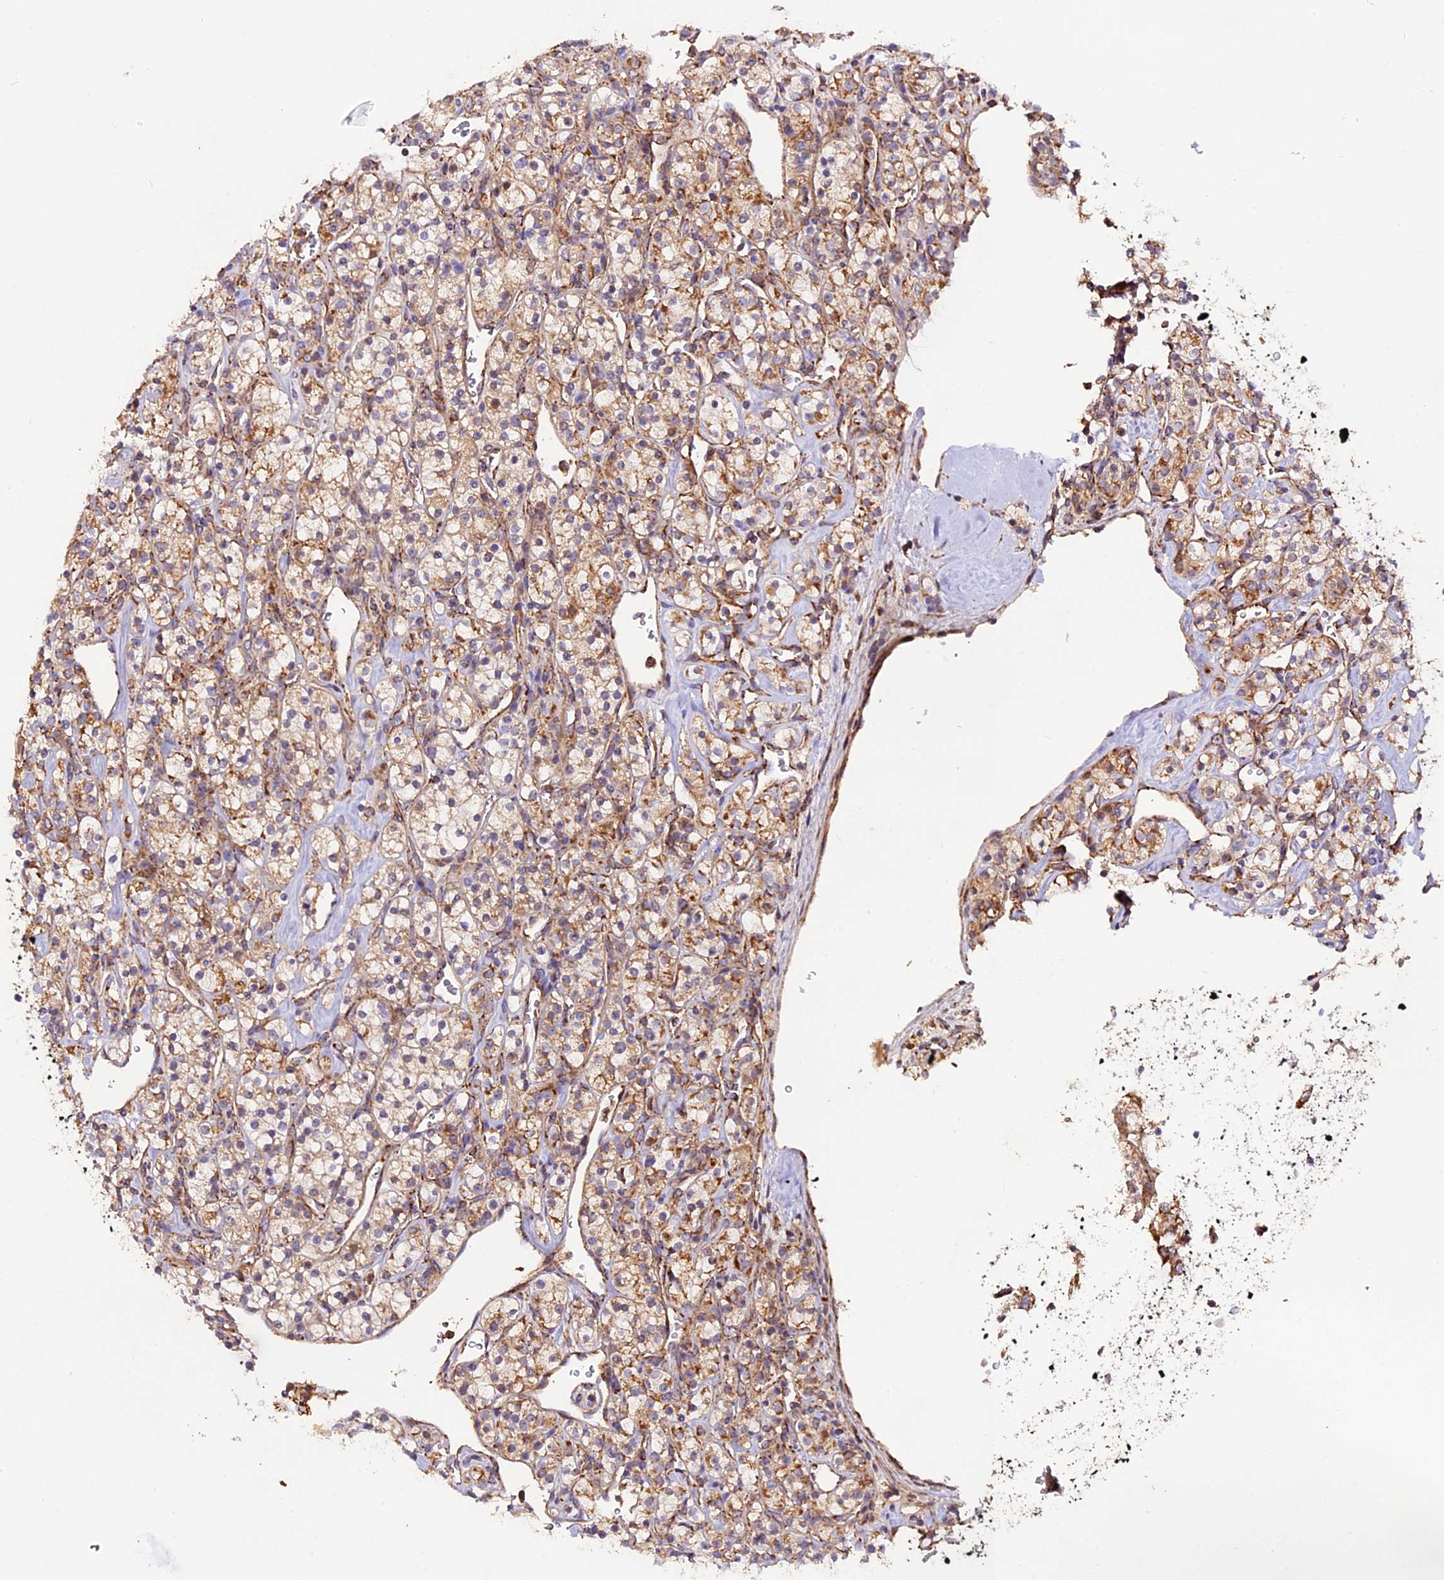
{"staining": {"intensity": "moderate", "quantity": ">75%", "location": "cytoplasmic/membranous"}, "tissue": "renal cancer", "cell_type": "Tumor cells", "image_type": "cancer", "snomed": [{"axis": "morphology", "description": "Adenocarcinoma, NOS"}, {"axis": "topography", "description": "Kidney"}], "caption": "Immunohistochemical staining of human renal adenocarcinoma displays moderate cytoplasmic/membranous protein staining in about >75% of tumor cells.", "gene": "NDUFA8", "patient": {"sex": "male", "age": 77}}